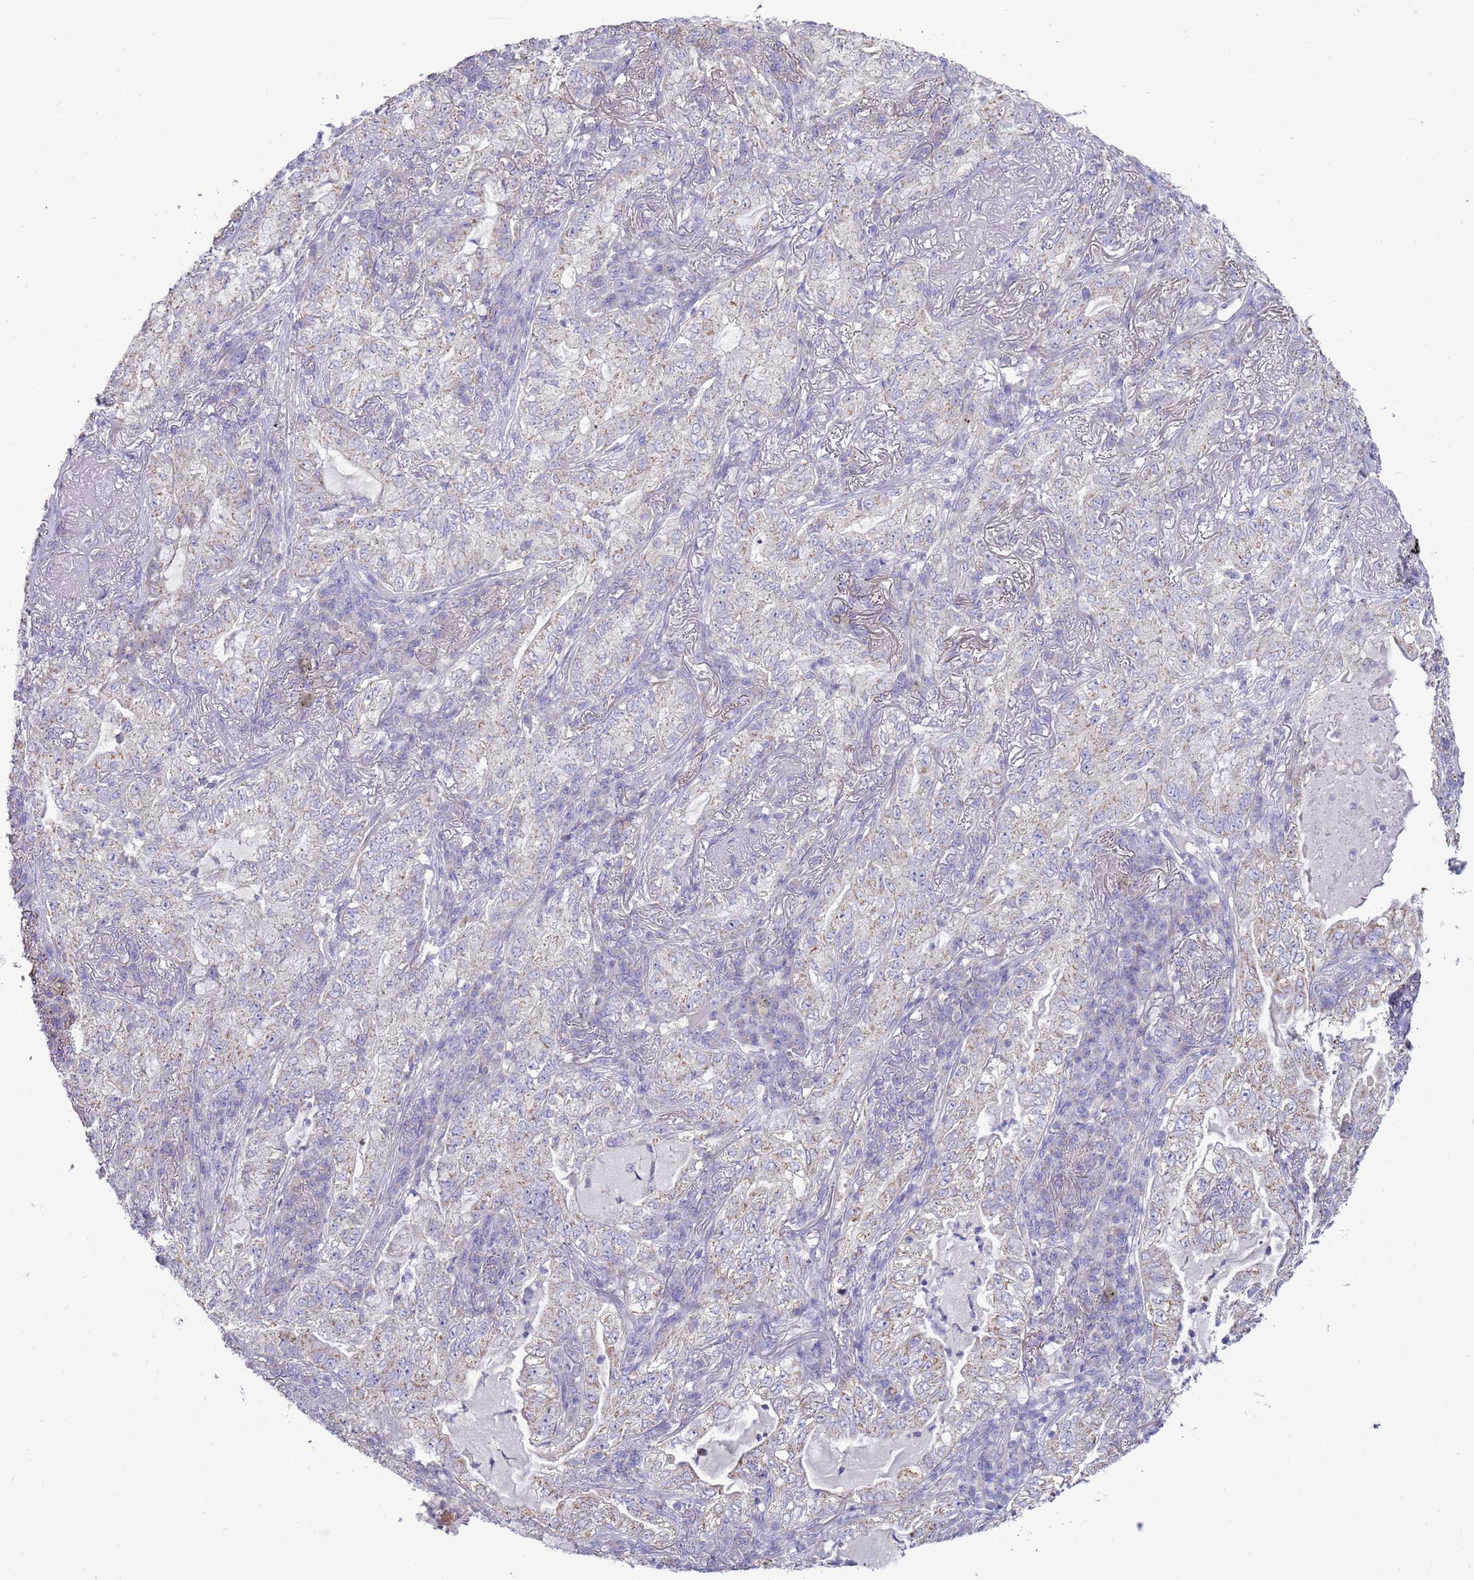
{"staining": {"intensity": "negative", "quantity": "none", "location": "none"}, "tissue": "lung cancer", "cell_type": "Tumor cells", "image_type": "cancer", "snomed": [{"axis": "morphology", "description": "Adenocarcinoma, NOS"}, {"axis": "topography", "description": "Lung"}], "caption": "Immunohistochemistry (IHC) photomicrograph of human lung cancer stained for a protein (brown), which exhibits no positivity in tumor cells. (DAB (3,3'-diaminobenzidine) IHC, high magnification).", "gene": "TRAPPC4", "patient": {"sex": "female", "age": 73}}